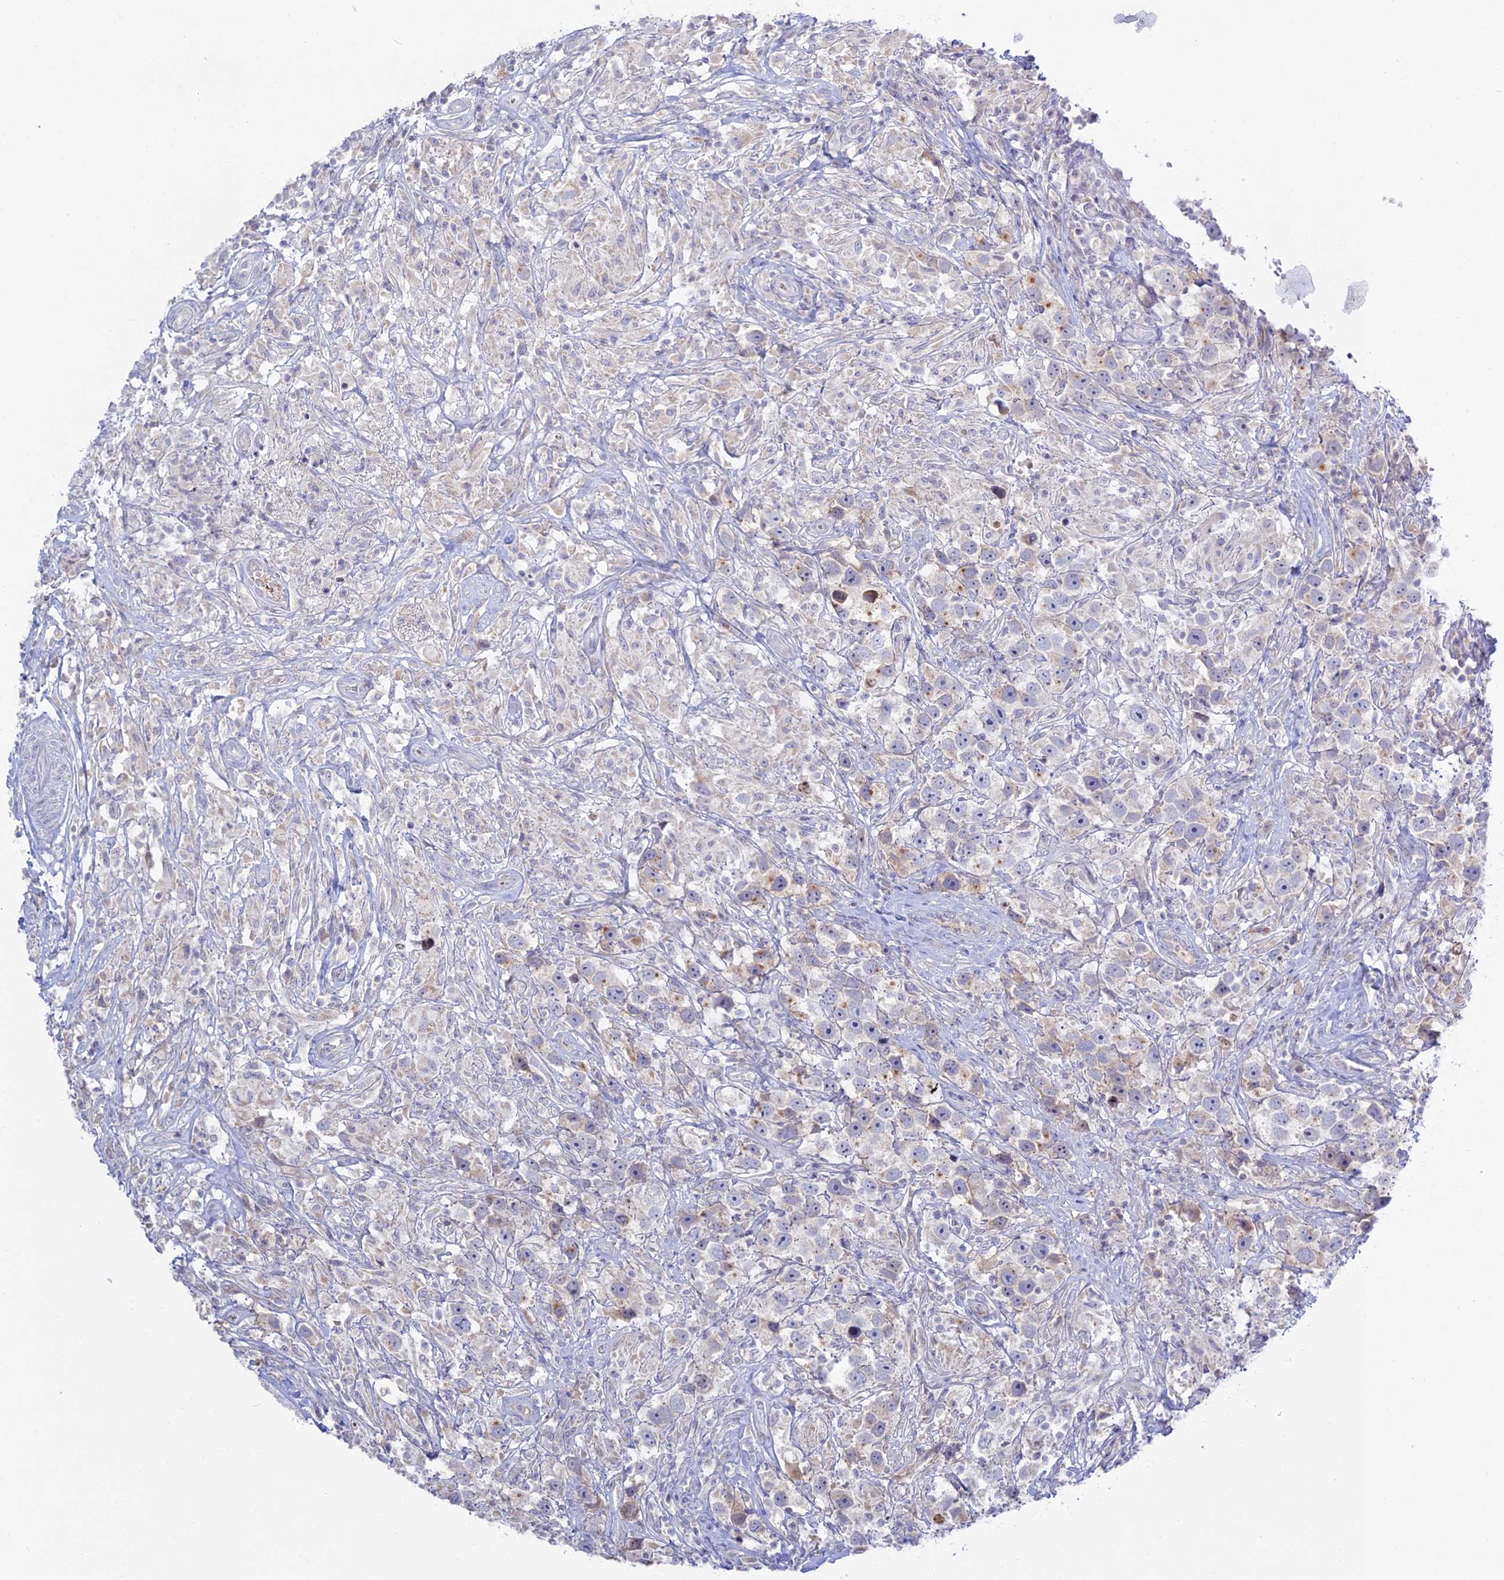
{"staining": {"intensity": "weak", "quantity": "<25%", "location": "cytoplasmic/membranous"}, "tissue": "testis cancer", "cell_type": "Tumor cells", "image_type": "cancer", "snomed": [{"axis": "morphology", "description": "Seminoma, NOS"}, {"axis": "topography", "description": "Testis"}], "caption": "IHC histopathology image of human testis cancer stained for a protein (brown), which reveals no staining in tumor cells.", "gene": "TMEM40", "patient": {"sex": "male", "age": 49}}